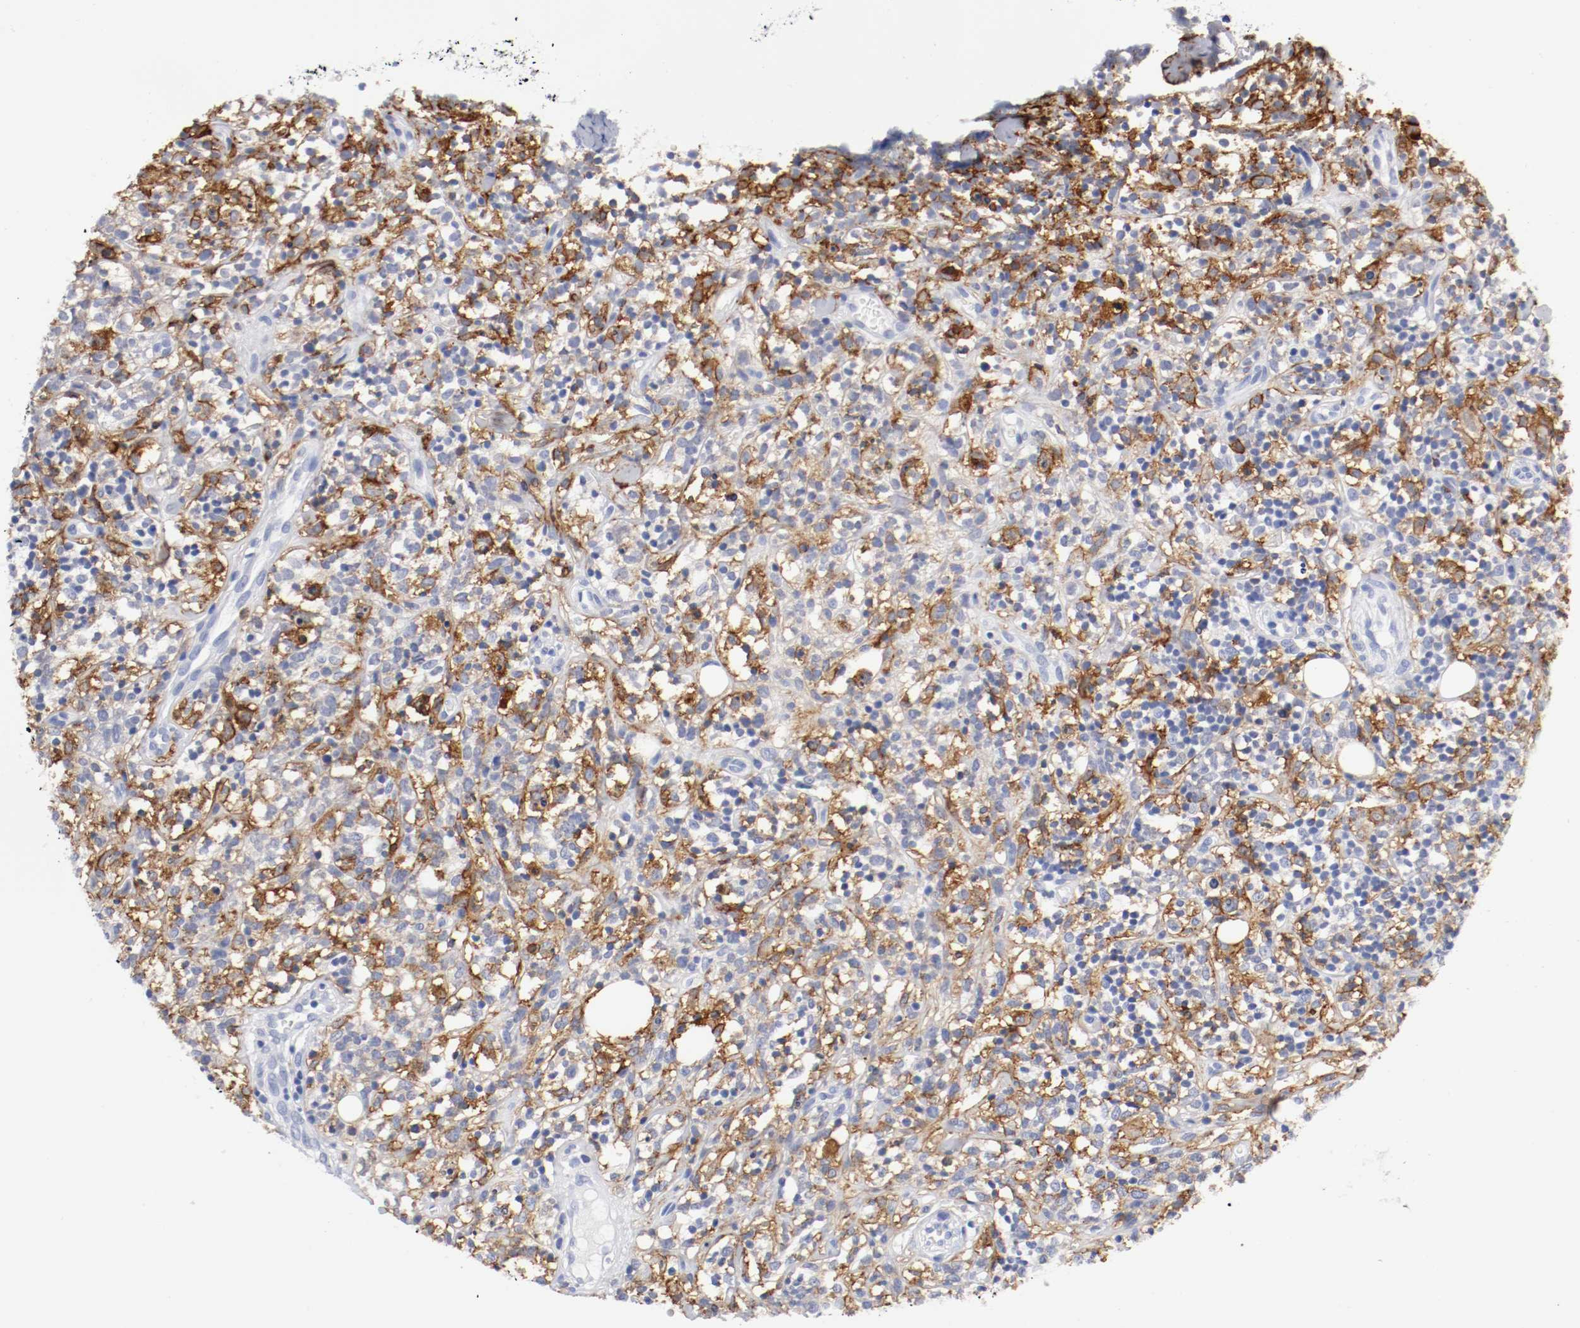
{"staining": {"intensity": "negative", "quantity": "none", "location": "none"}, "tissue": "lymphoma", "cell_type": "Tumor cells", "image_type": "cancer", "snomed": [{"axis": "morphology", "description": "Malignant lymphoma, non-Hodgkin's type, High grade"}, {"axis": "topography", "description": "Lymph node"}], "caption": "A micrograph of human malignant lymphoma, non-Hodgkin's type (high-grade) is negative for staining in tumor cells. (DAB (3,3'-diaminobenzidine) immunohistochemistry visualized using brightfield microscopy, high magnification).", "gene": "ITGAX", "patient": {"sex": "female", "age": 73}}